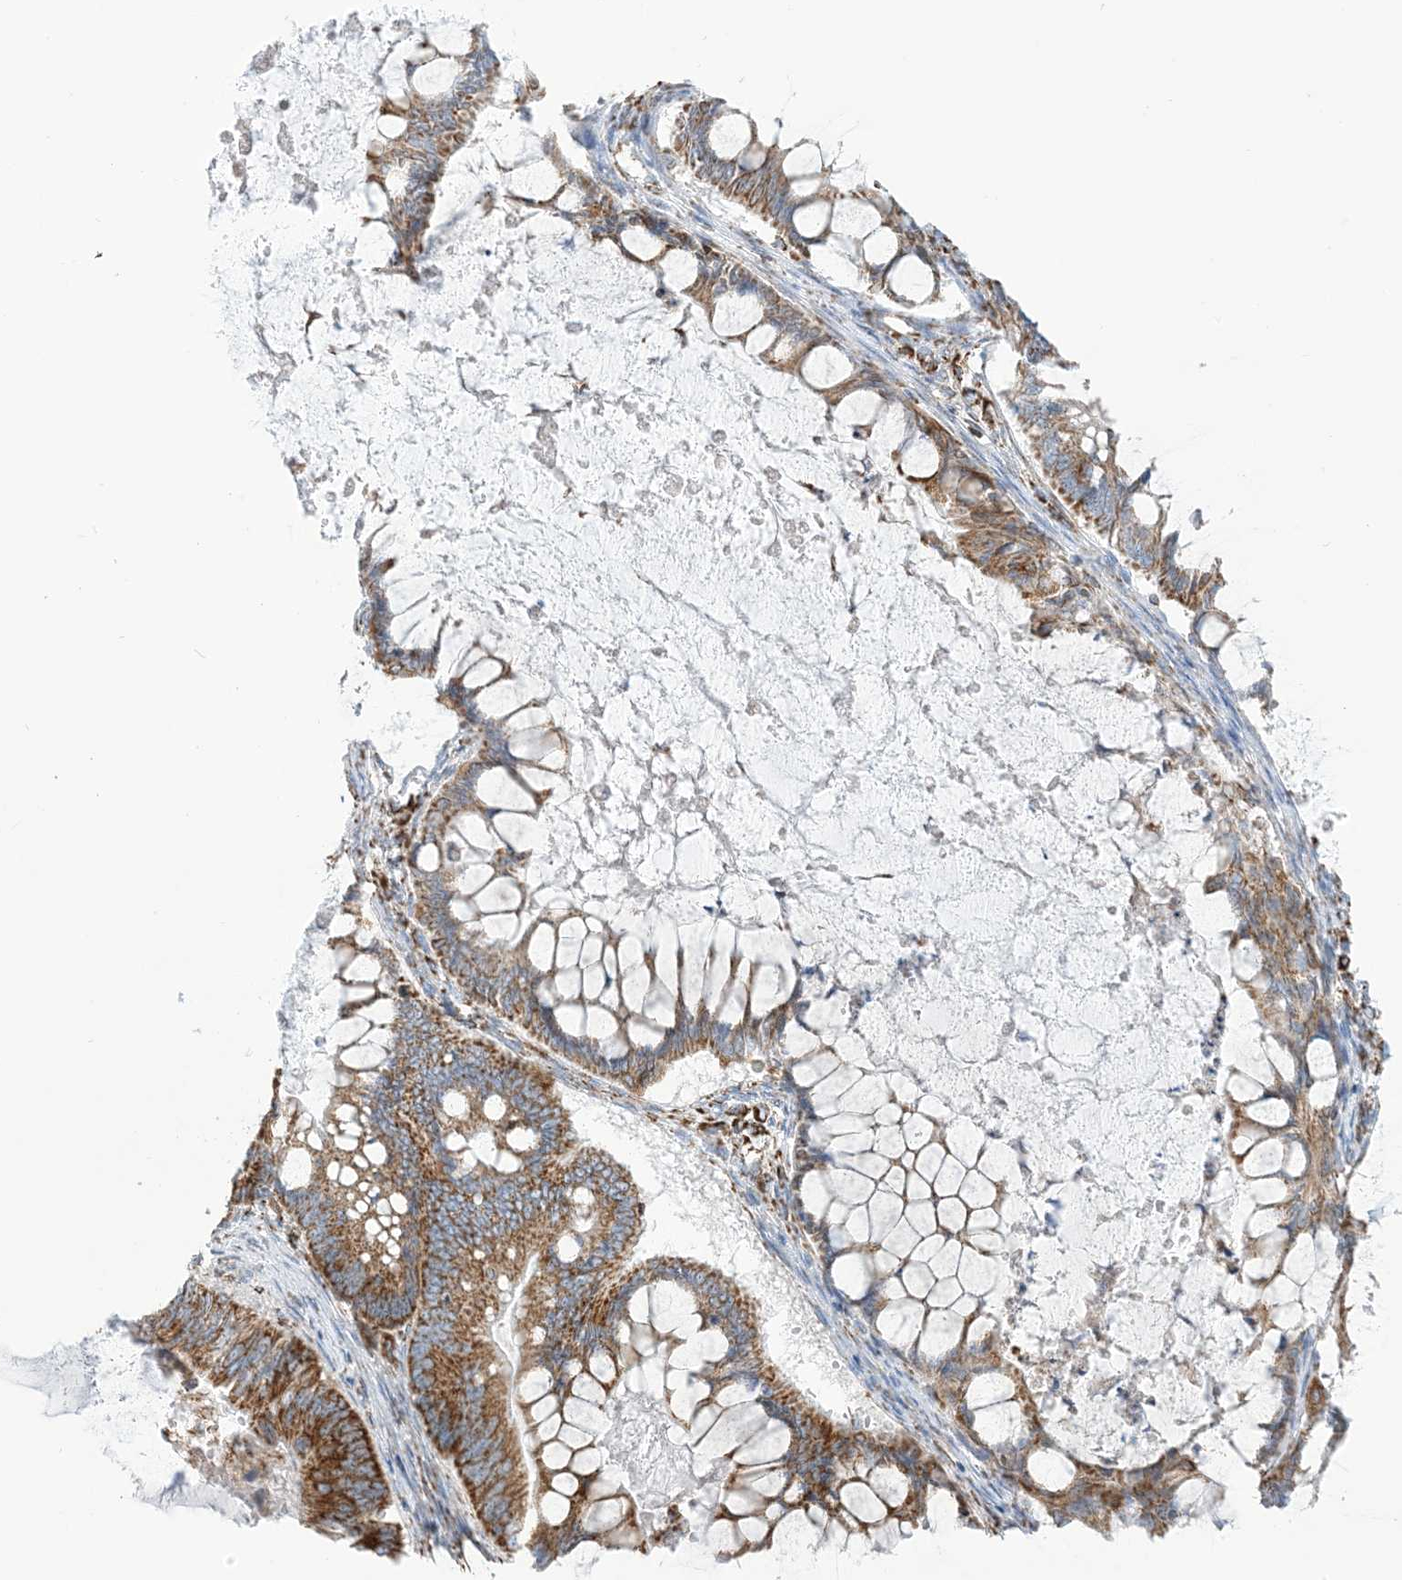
{"staining": {"intensity": "moderate", "quantity": ">75%", "location": "cytoplasmic/membranous"}, "tissue": "ovarian cancer", "cell_type": "Tumor cells", "image_type": "cancer", "snomed": [{"axis": "morphology", "description": "Cystadenocarcinoma, mucinous, NOS"}, {"axis": "topography", "description": "Ovary"}], "caption": "Approximately >75% of tumor cells in mucinous cystadenocarcinoma (ovarian) exhibit moderate cytoplasmic/membranous protein expression as visualized by brown immunohistochemical staining.", "gene": "SAMM50", "patient": {"sex": "female", "age": 61}}